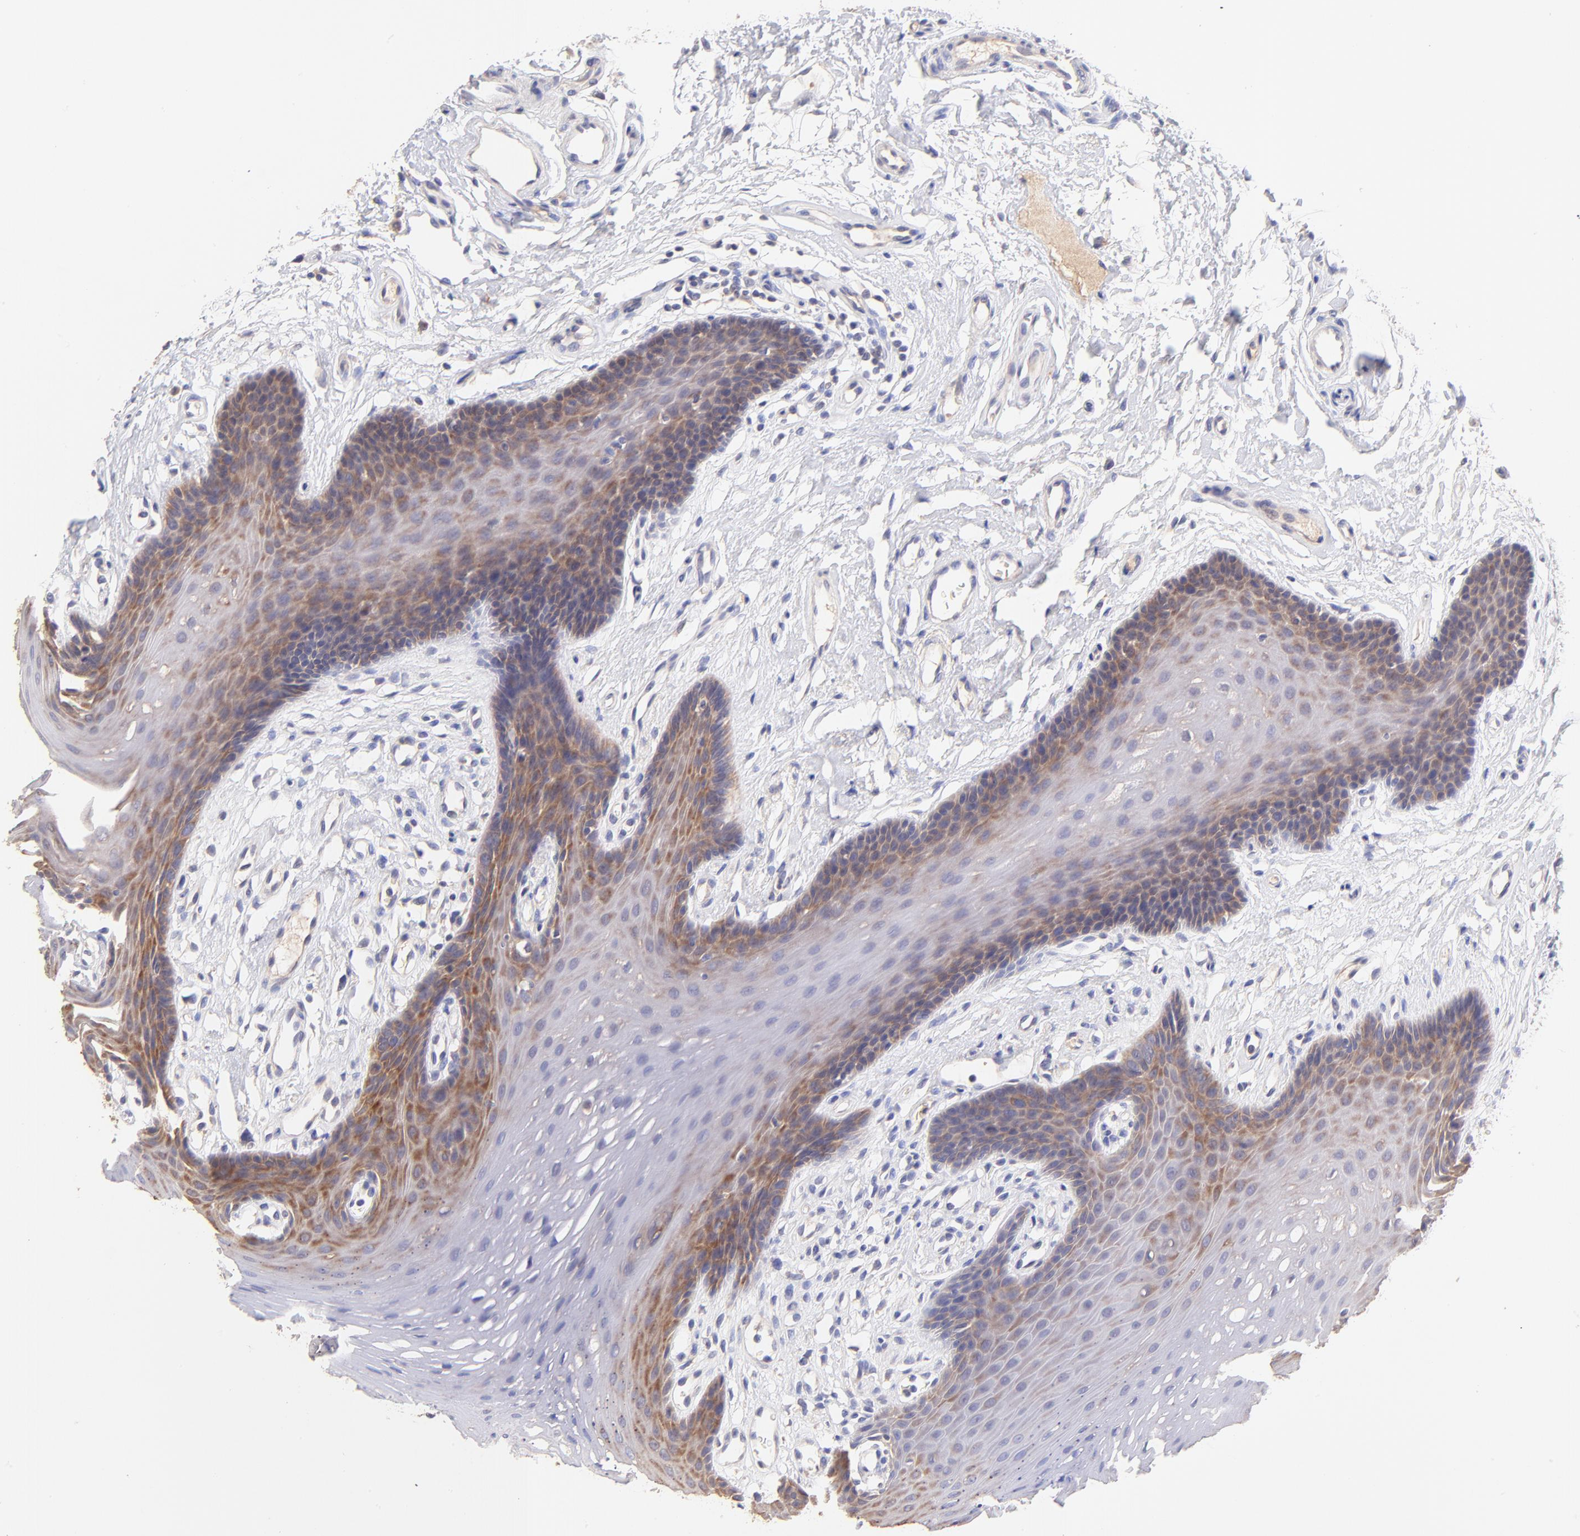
{"staining": {"intensity": "moderate", "quantity": "25%-75%", "location": "cytoplasmic/membranous"}, "tissue": "oral mucosa", "cell_type": "Squamous epithelial cells", "image_type": "normal", "snomed": [{"axis": "morphology", "description": "Normal tissue, NOS"}, {"axis": "topography", "description": "Oral tissue"}], "caption": "A histopathology image showing moderate cytoplasmic/membranous expression in about 25%-75% of squamous epithelial cells in normal oral mucosa, as visualized by brown immunohistochemical staining.", "gene": "RPL11", "patient": {"sex": "male", "age": 62}}